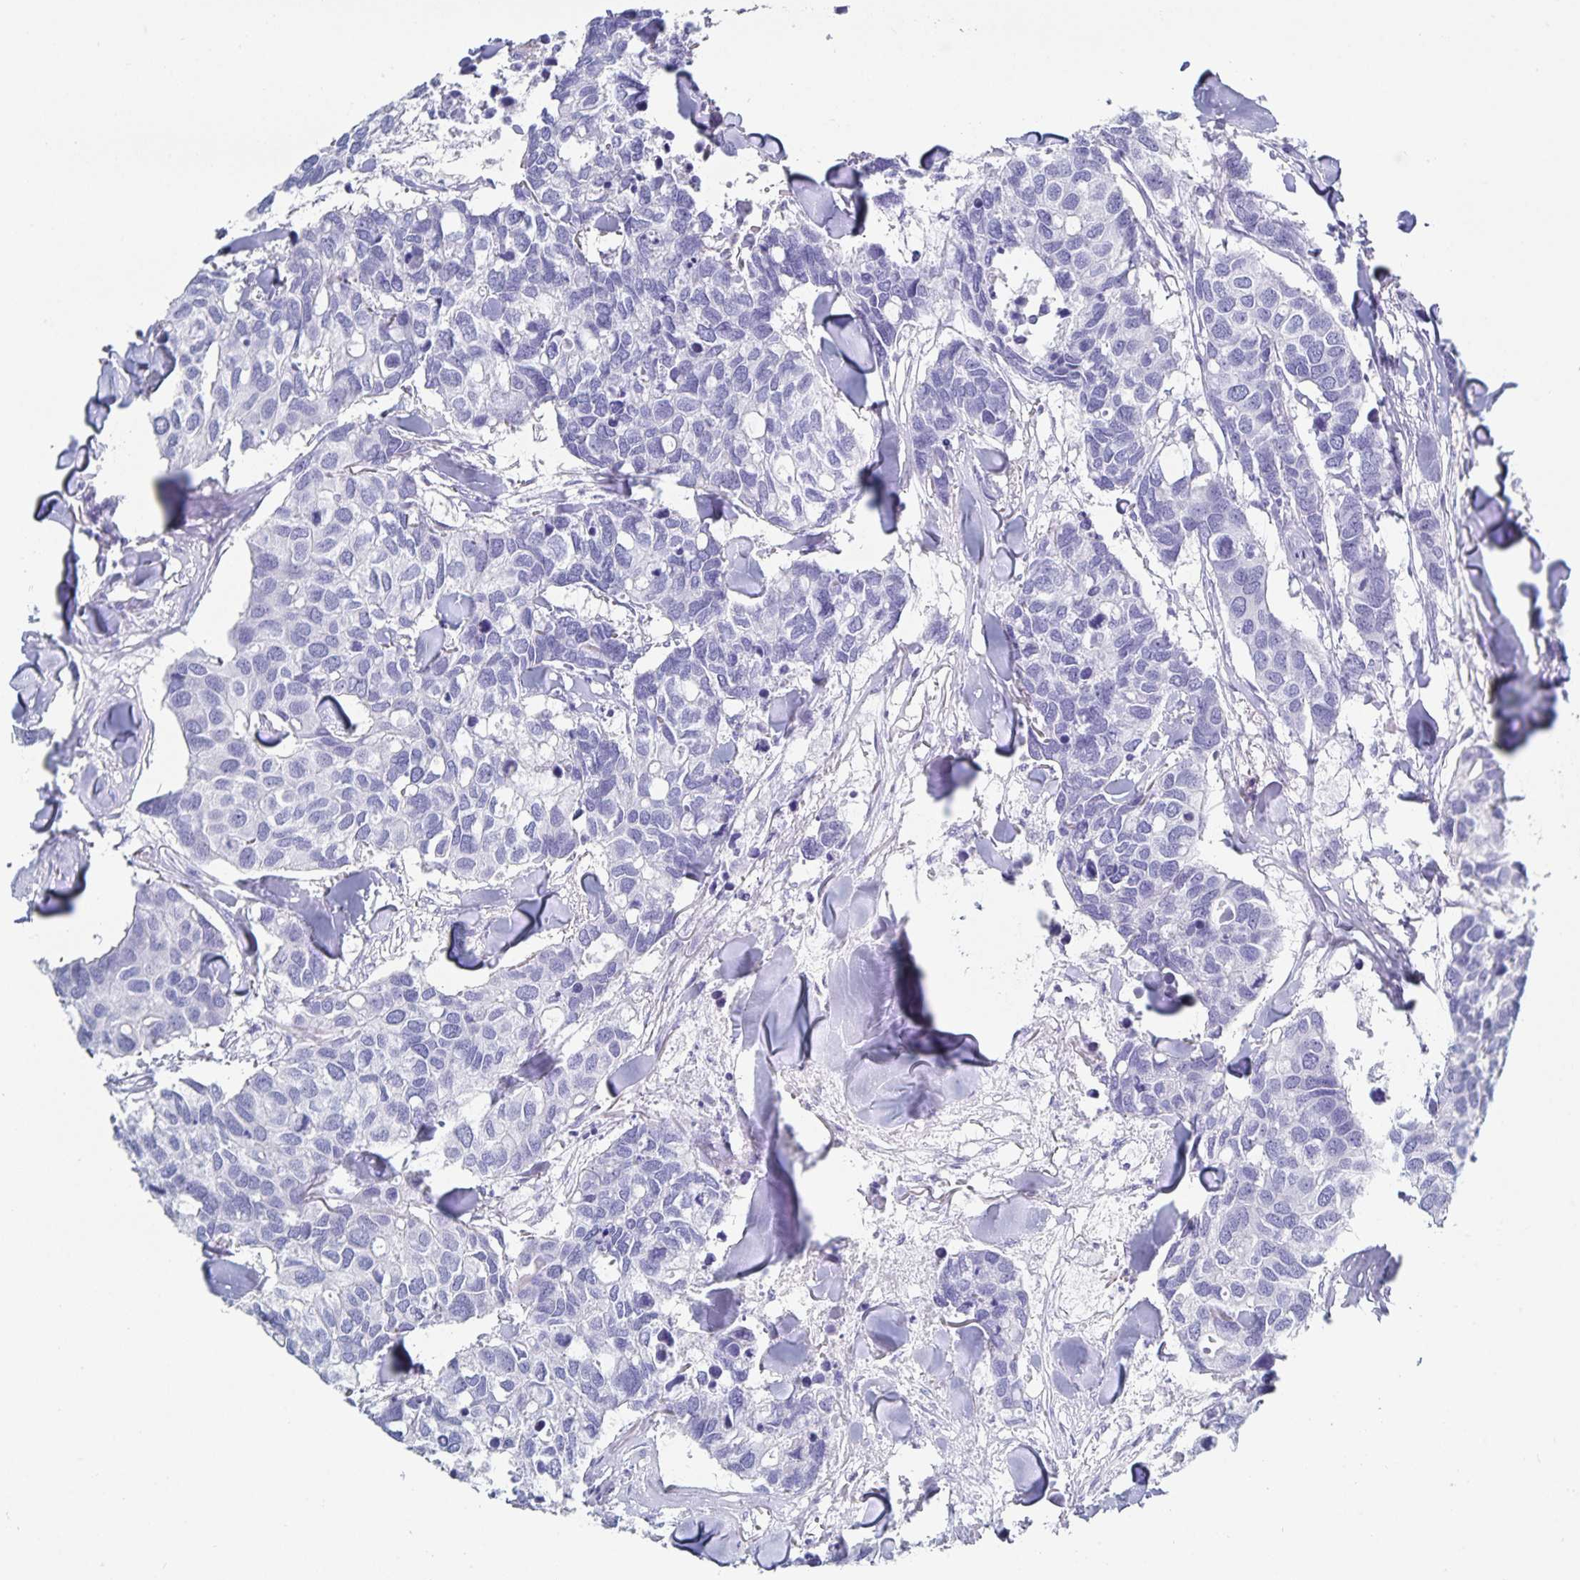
{"staining": {"intensity": "negative", "quantity": "none", "location": "none"}, "tissue": "breast cancer", "cell_type": "Tumor cells", "image_type": "cancer", "snomed": [{"axis": "morphology", "description": "Duct carcinoma"}, {"axis": "topography", "description": "Breast"}], "caption": "Immunohistochemistry (IHC) micrograph of intraductal carcinoma (breast) stained for a protein (brown), which demonstrates no positivity in tumor cells.", "gene": "C19orf73", "patient": {"sex": "female", "age": 83}}